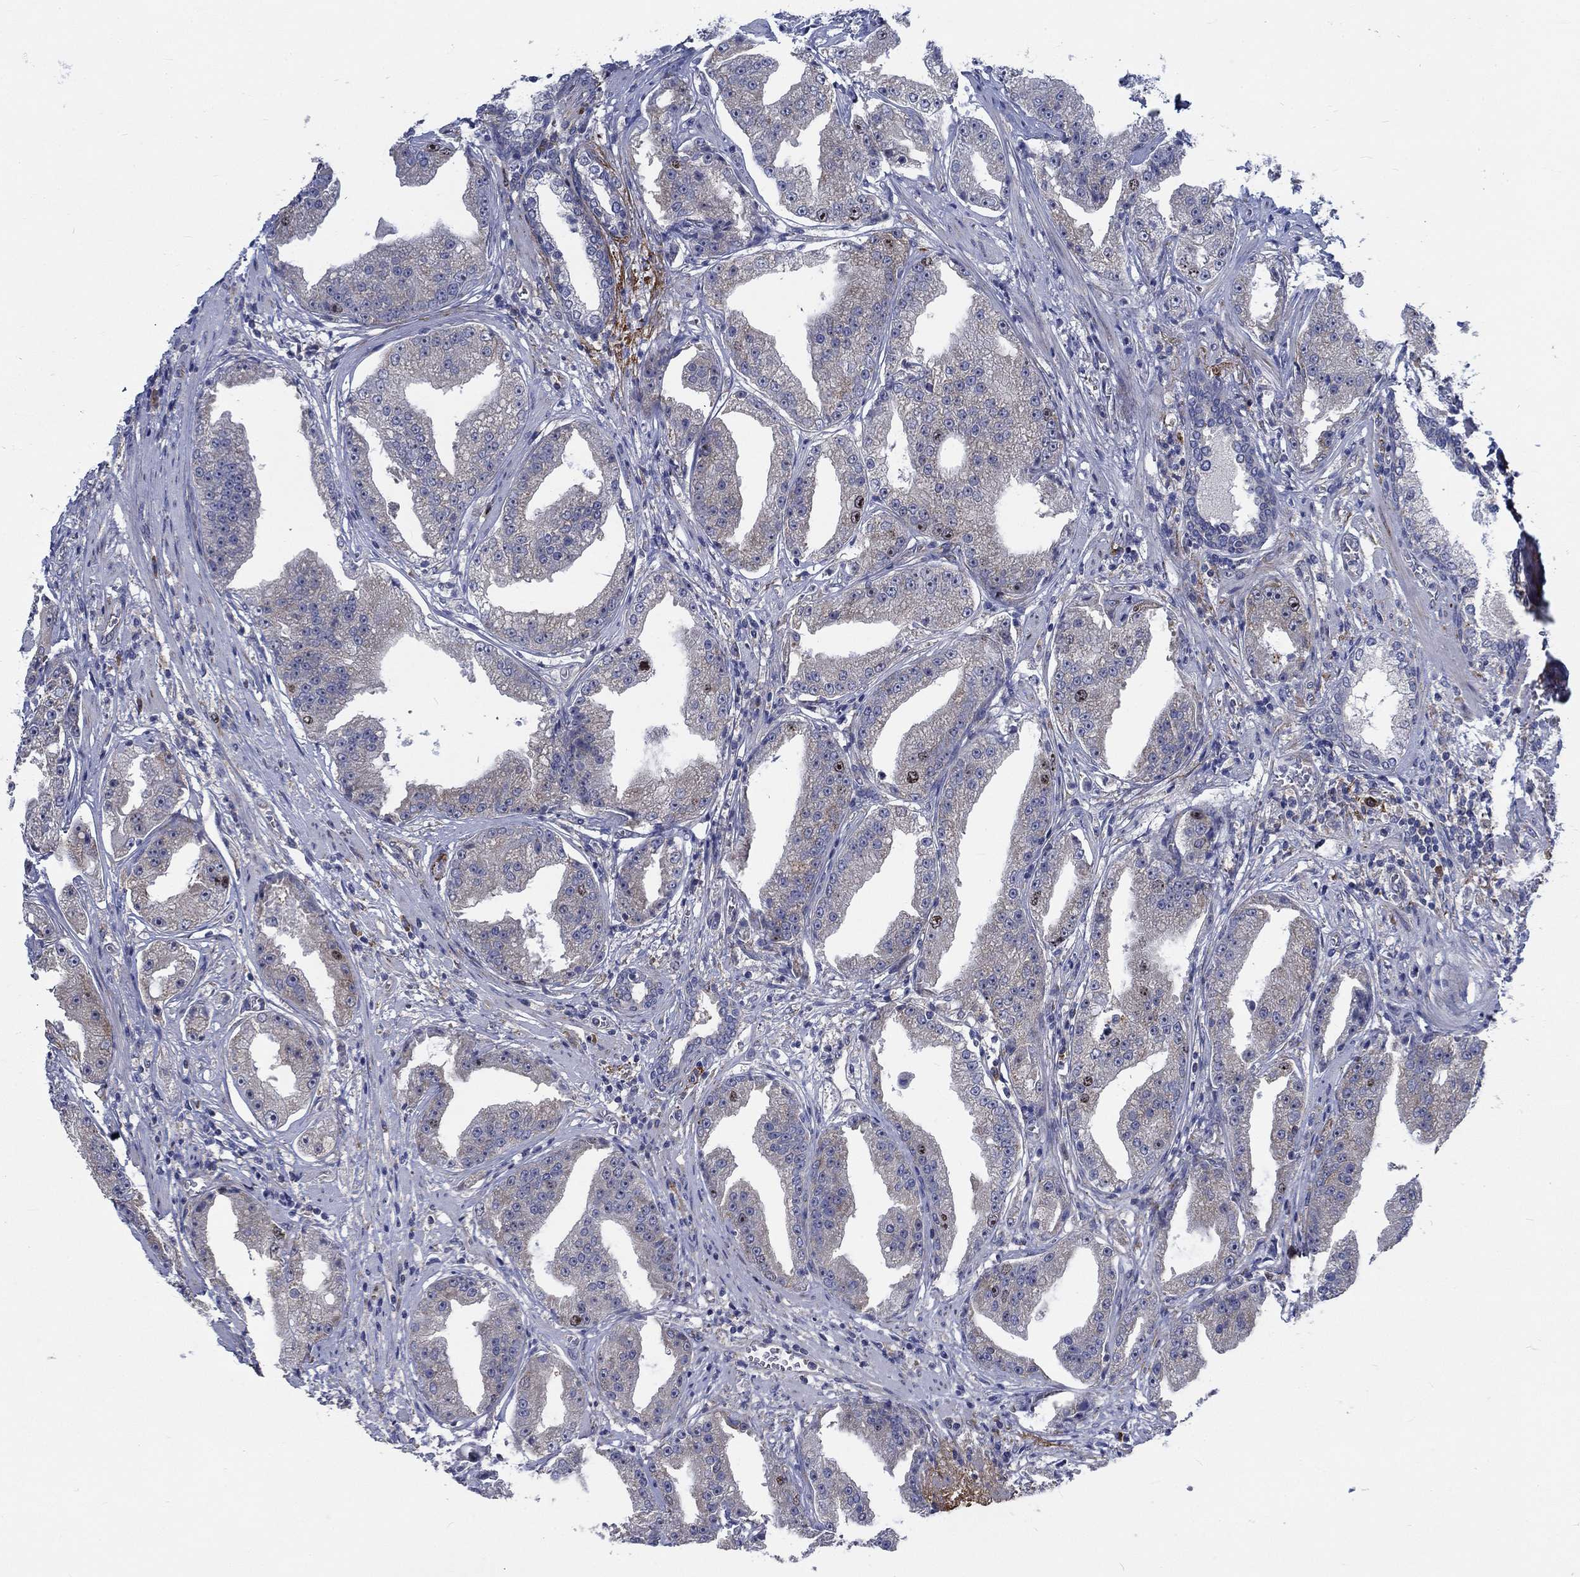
{"staining": {"intensity": "negative", "quantity": "none", "location": "none"}, "tissue": "prostate cancer", "cell_type": "Tumor cells", "image_type": "cancer", "snomed": [{"axis": "morphology", "description": "Adenocarcinoma, Low grade"}, {"axis": "topography", "description": "Prostate"}], "caption": "Image shows no protein positivity in tumor cells of prostate adenocarcinoma (low-grade) tissue.", "gene": "MMP24", "patient": {"sex": "male", "age": 62}}